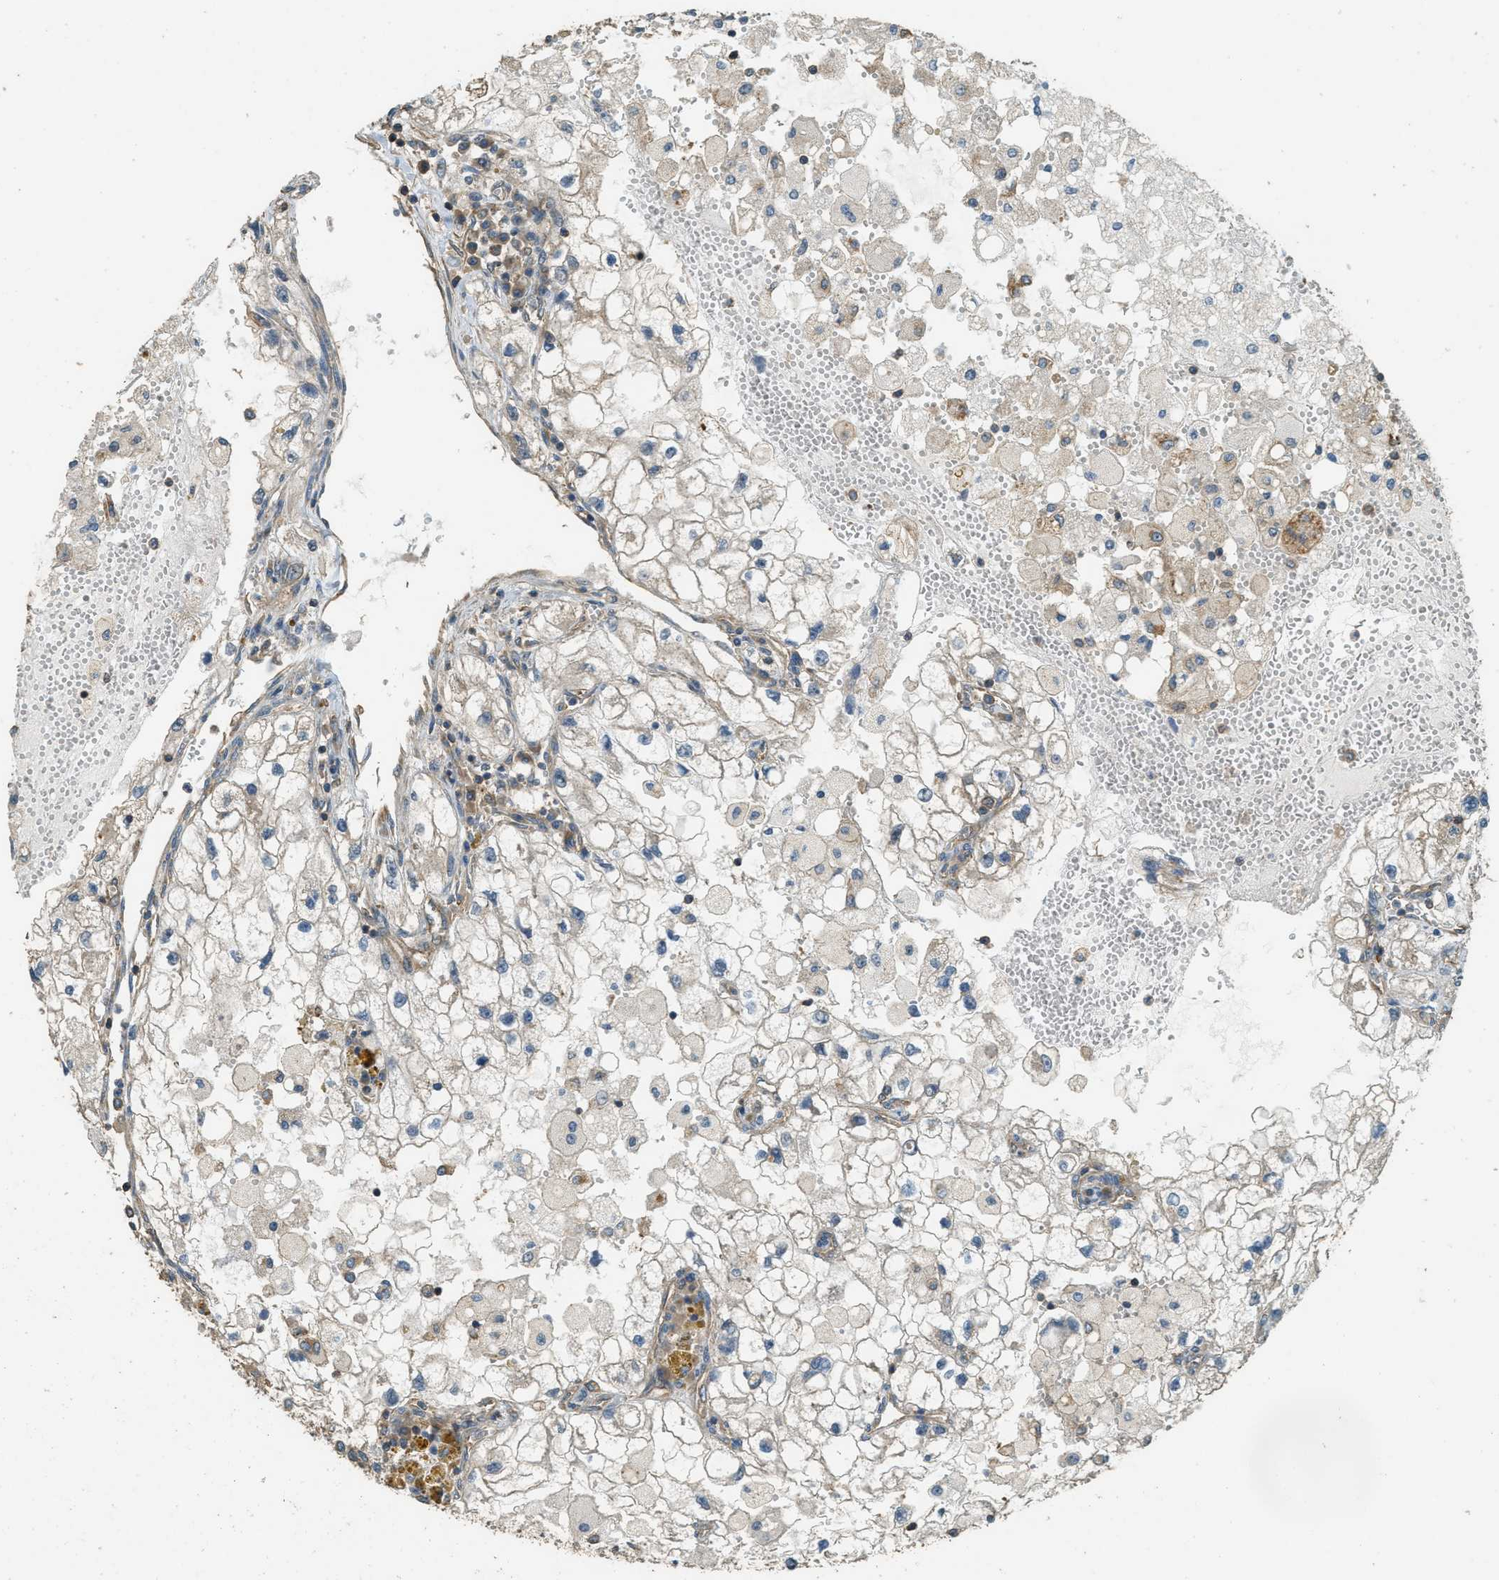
{"staining": {"intensity": "negative", "quantity": "none", "location": "none"}, "tissue": "renal cancer", "cell_type": "Tumor cells", "image_type": "cancer", "snomed": [{"axis": "morphology", "description": "Adenocarcinoma, NOS"}, {"axis": "topography", "description": "Kidney"}], "caption": "Image shows no protein expression in tumor cells of renal cancer (adenocarcinoma) tissue. (Stains: DAB (3,3'-diaminobenzidine) immunohistochemistry (IHC) with hematoxylin counter stain, Microscopy: brightfield microscopy at high magnification).", "gene": "MARS1", "patient": {"sex": "female", "age": 70}}